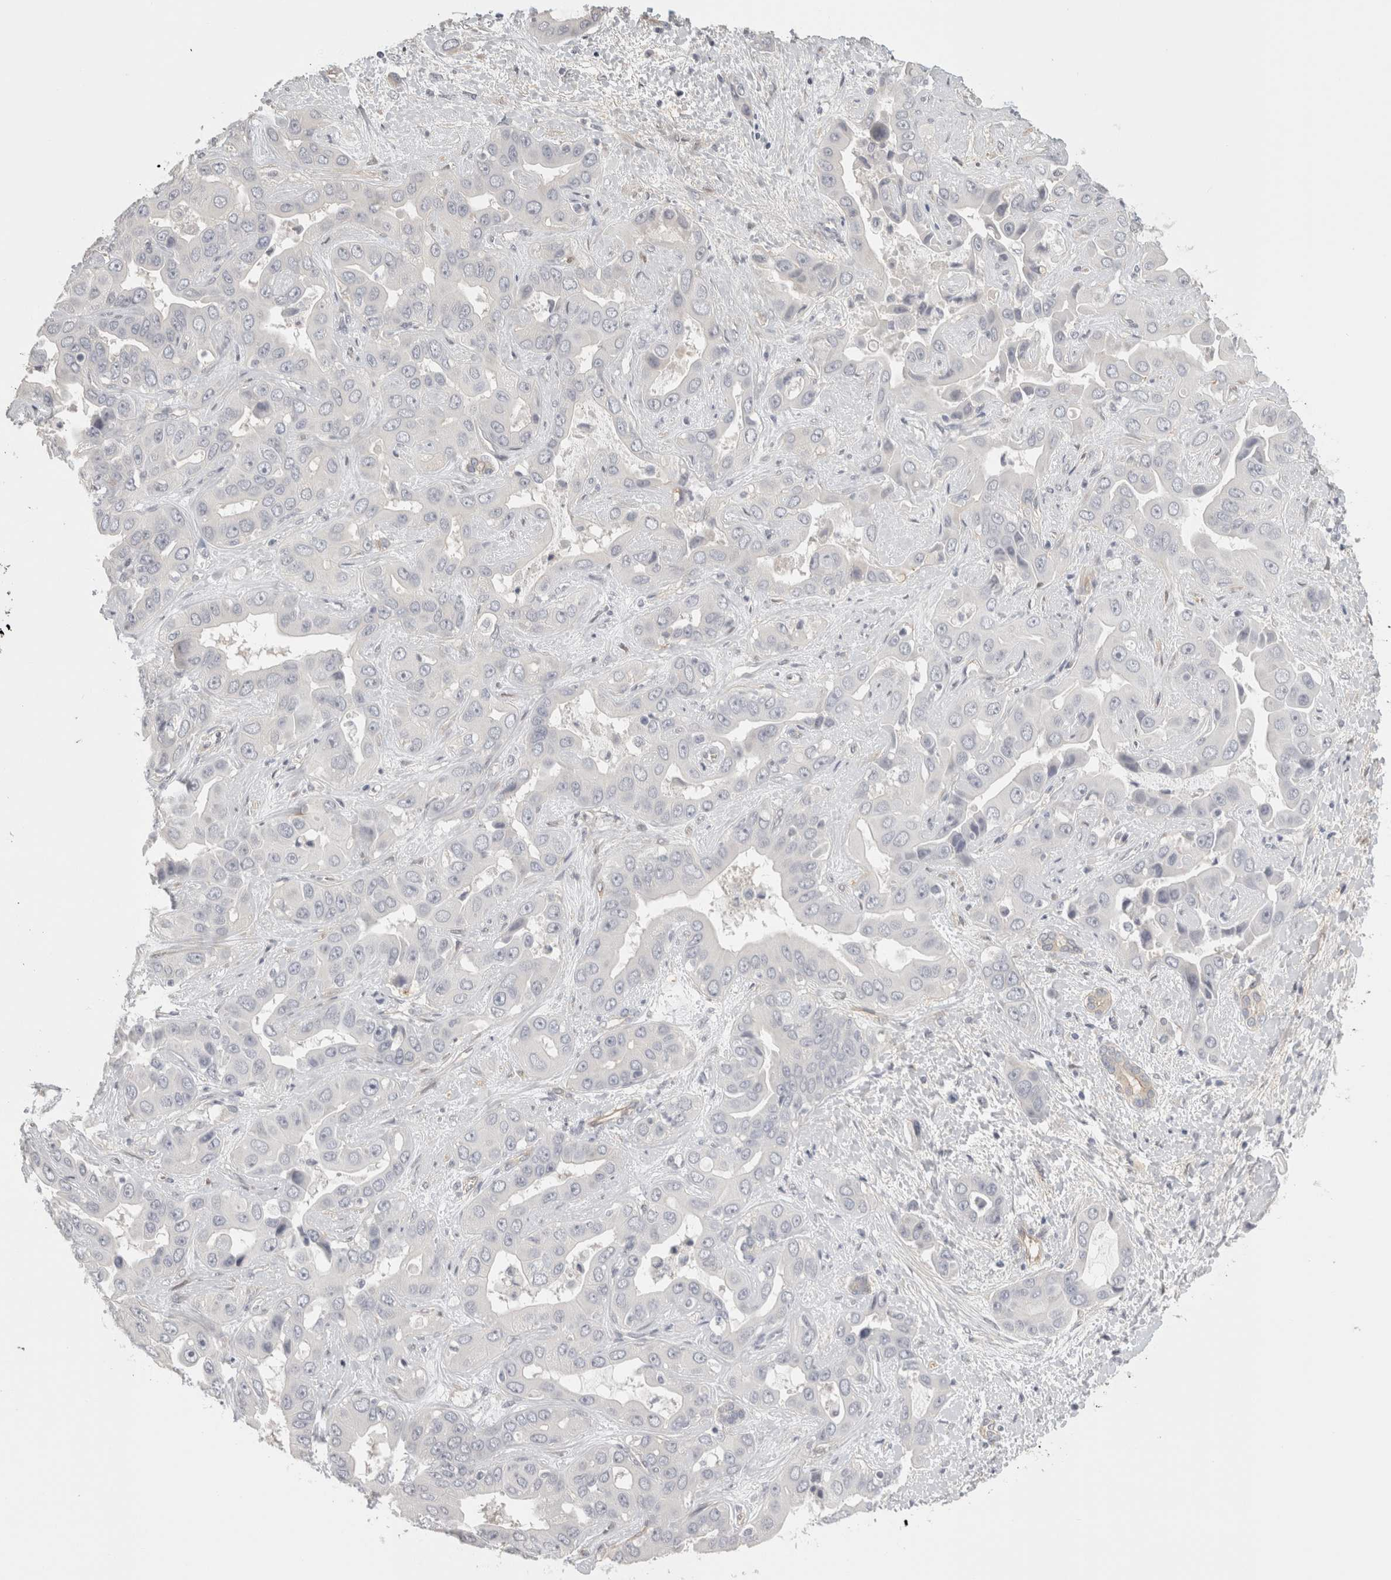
{"staining": {"intensity": "negative", "quantity": "none", "location": "none"}, "tissue": "liver cancer", "cell_type": "Tumor cells", "image_type": "cancer", "snomed": [{"axis": "morphology", "description": "Cholangiocarcinoma"}, {"axis": "topography", "description": "Liver"}], "caption": "The micrograph demonstrates no significant positivity in tumor cells of liver cholangiocarcinoma.", "gene": "FBLIM1", "patient": {"sex": "female", "age": 52}}